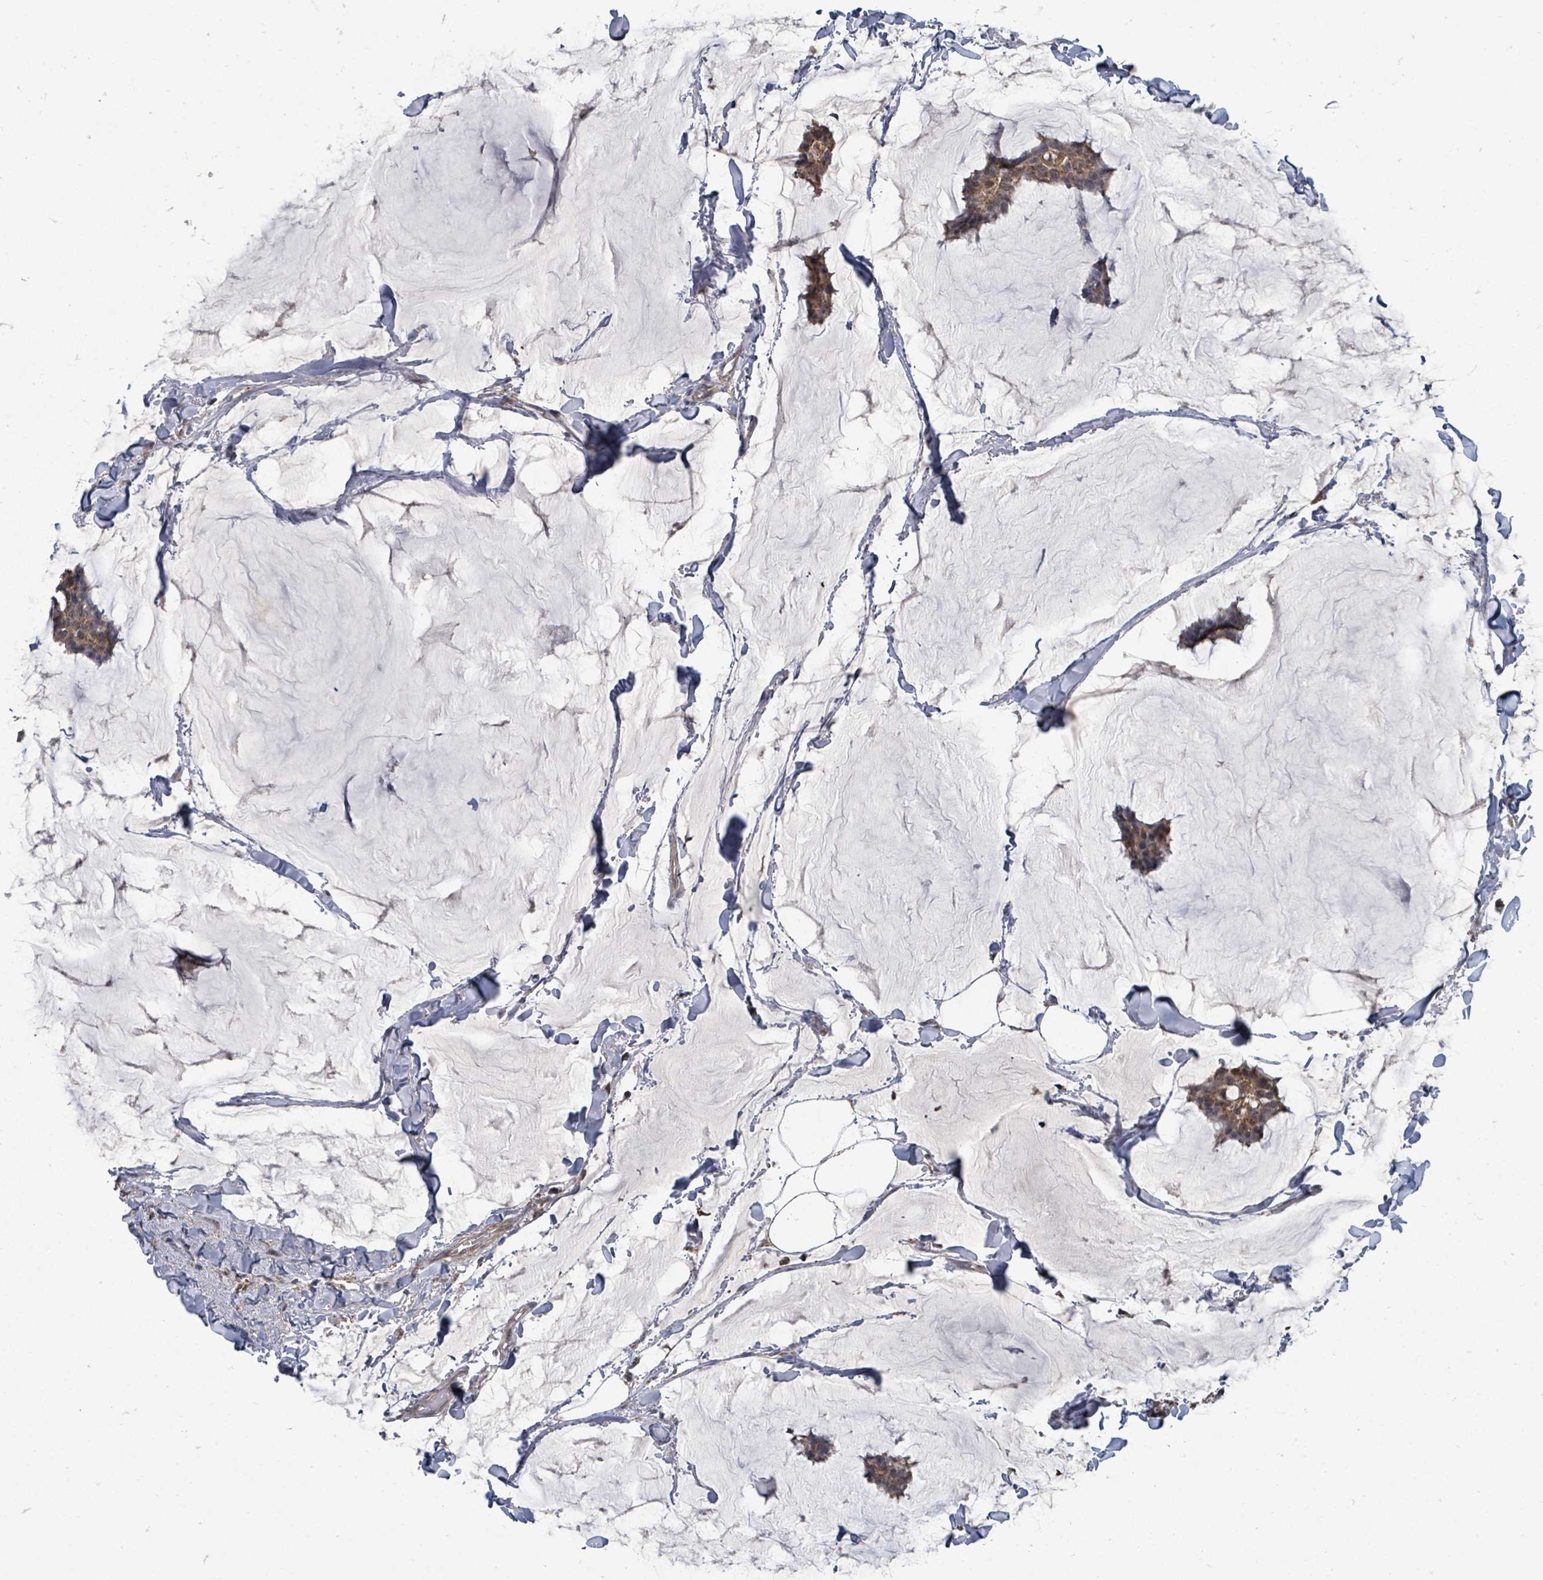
{"staining": {"intensity": "moderate", "quantity": ">75%", "location": "cytoplasmic/membranous"}, "tissue": "breast cancer", "cell_type": "Tumor cells", "image_type": "cancer", "snomed": [{"axis": "morphology", "description": "Duct carcinoma"}, {"axis": "topography", "description": "Breast"}], "caption": "Protein staining of breast cancer (infiltrating ductal carcinoma) tissue displays moderate cytoplasmic/membranous positivity in approximately >75% of tumor cells.", "gene": "MAGOHB", "patient": {"sex": "female", "age": 93}}